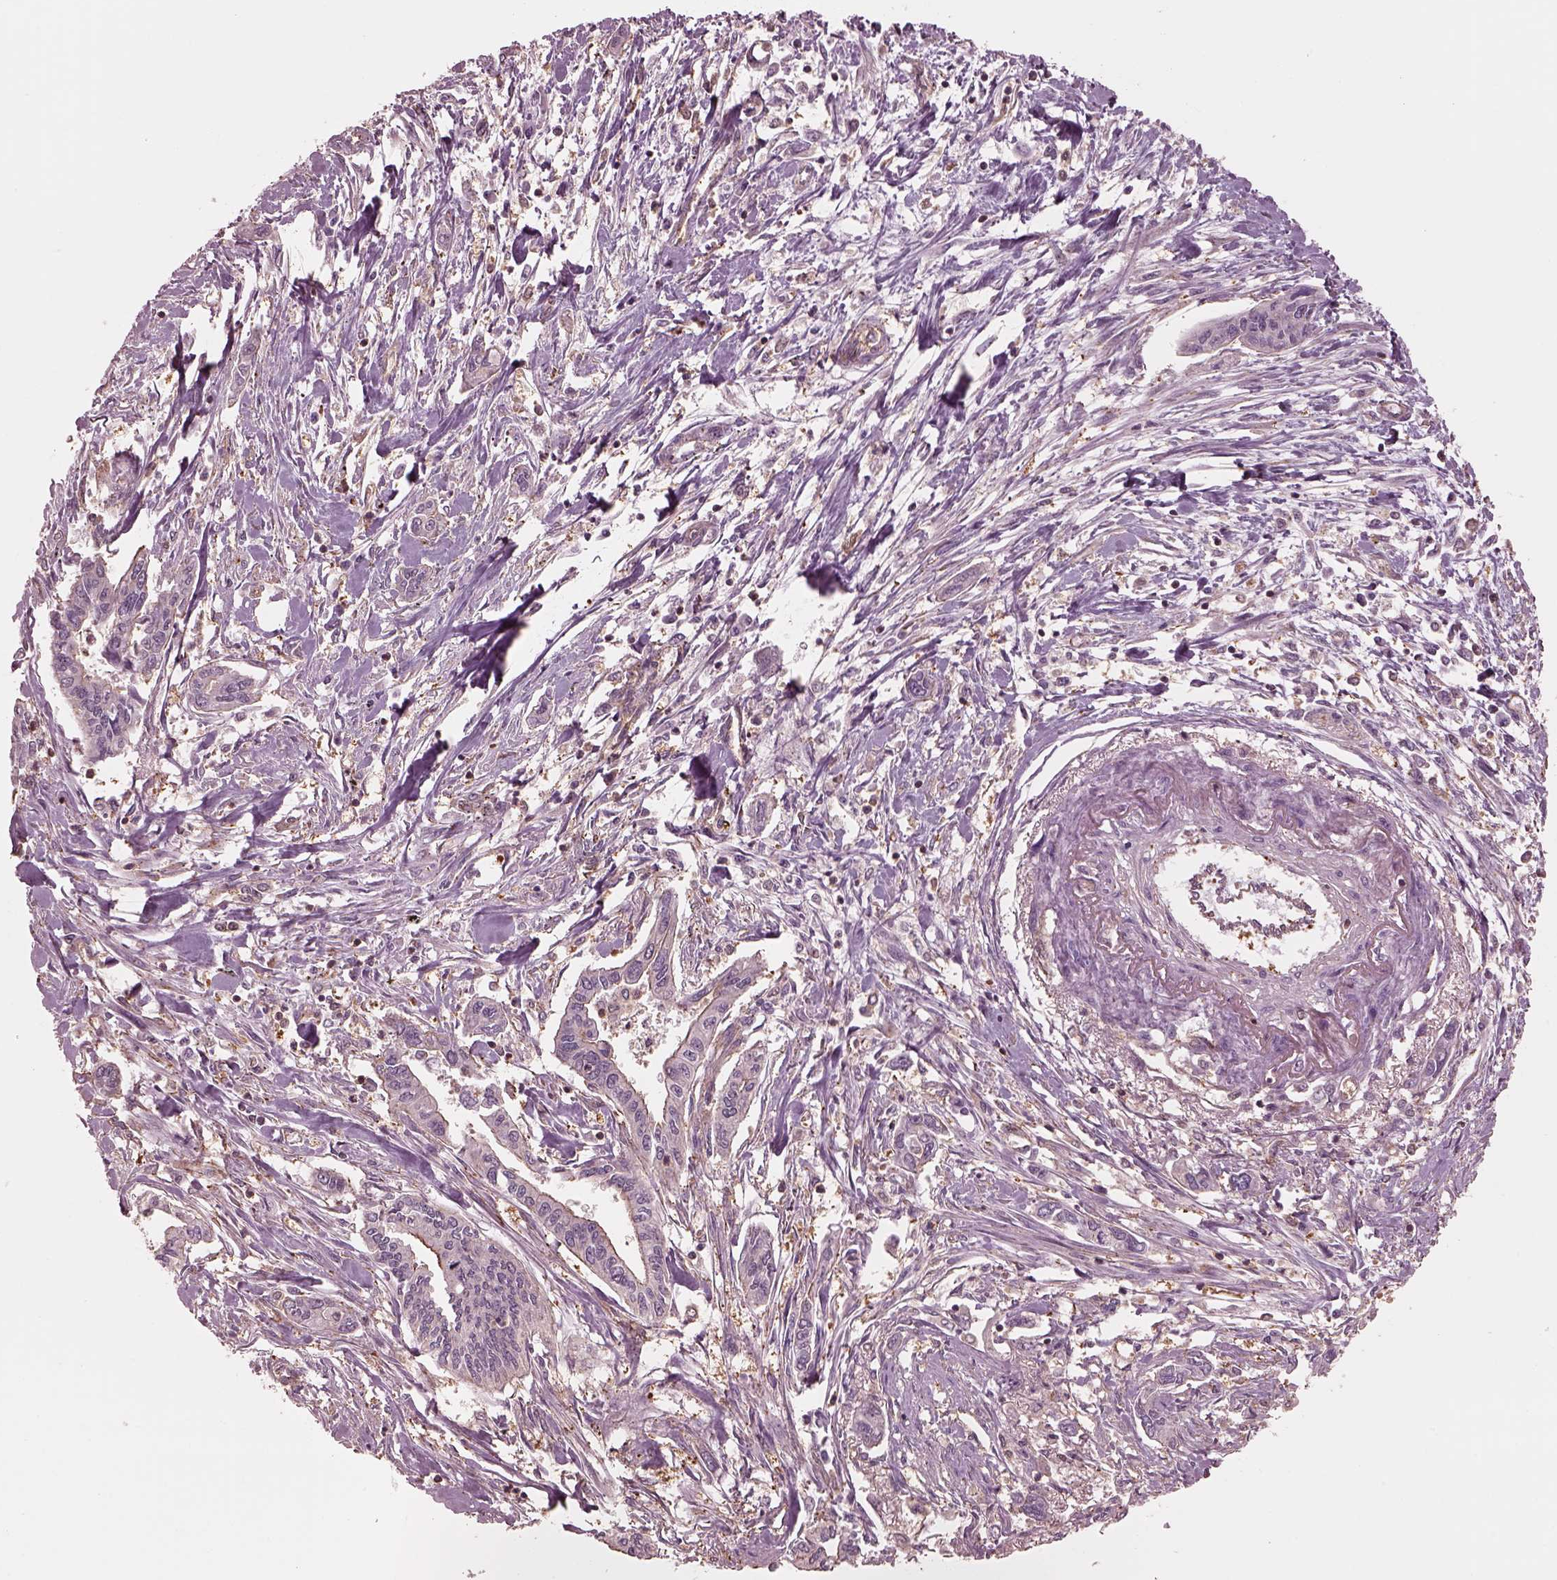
{"staining": {"intensity": "moderate", "quantity": "<25%", "location": "cytoplasmic/membranous"}, "tissue": "pancreatic cancer", "cell_type": "Tumor cells", "image_type": "cancer", "snomed": [{"axis": "morphology", "description": "Adenocarcinoma, NOS"}, {"axis": "topography", "description": "Pancreas"}], "caption": "This image exhibits pancreatic cancer stained with IHC to label a protein in brown. The cytoplasmic/membranous of tumor cells show moderate positivity for the protein. Nuclei are counter-stained blue.", "gene": "STK33", "patient": {"sex": "male", "age": 60}}